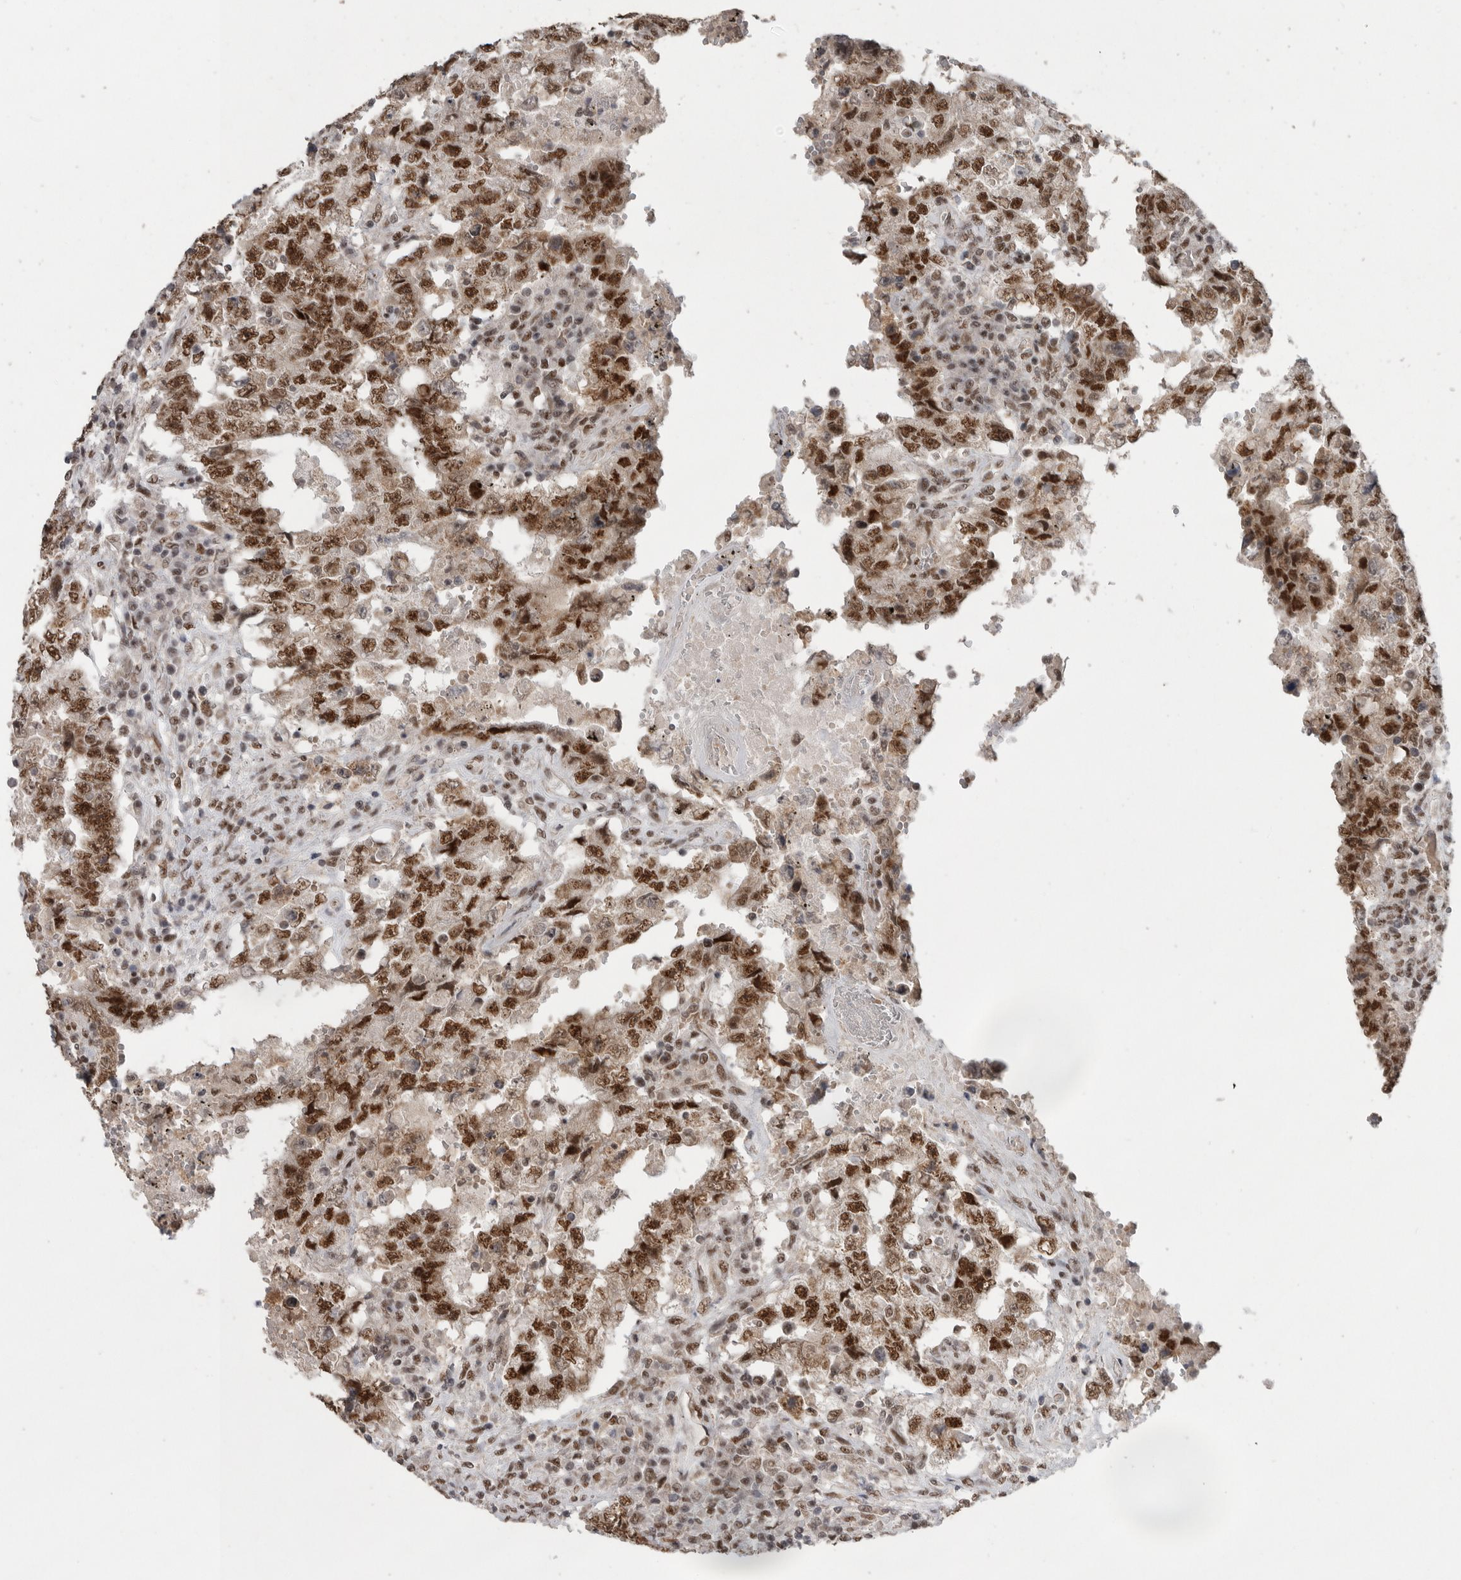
{"staining": {"intensity": "strong", "quantity": ">75%", "location": "cytoplasmic/membranous,nuclear"}, "tissue": "testis cancer", "cell_type": "Tumor cells", "image_type": "cancer", "snomed": [{"axis": "morphology", "description": "Carcinoma, Embryonal, NOS"}, {"axis": "topography", "description": "Testis"}], "caption": "The histopathology image reveals immunohistochemical staining of testis cancer. There is strong cytoplasmic/membranous and nuclear staining is present in about >75% of tumor cells.", "gene": "PPP1R10", "patient": {"sex": "male", "age": 26}}